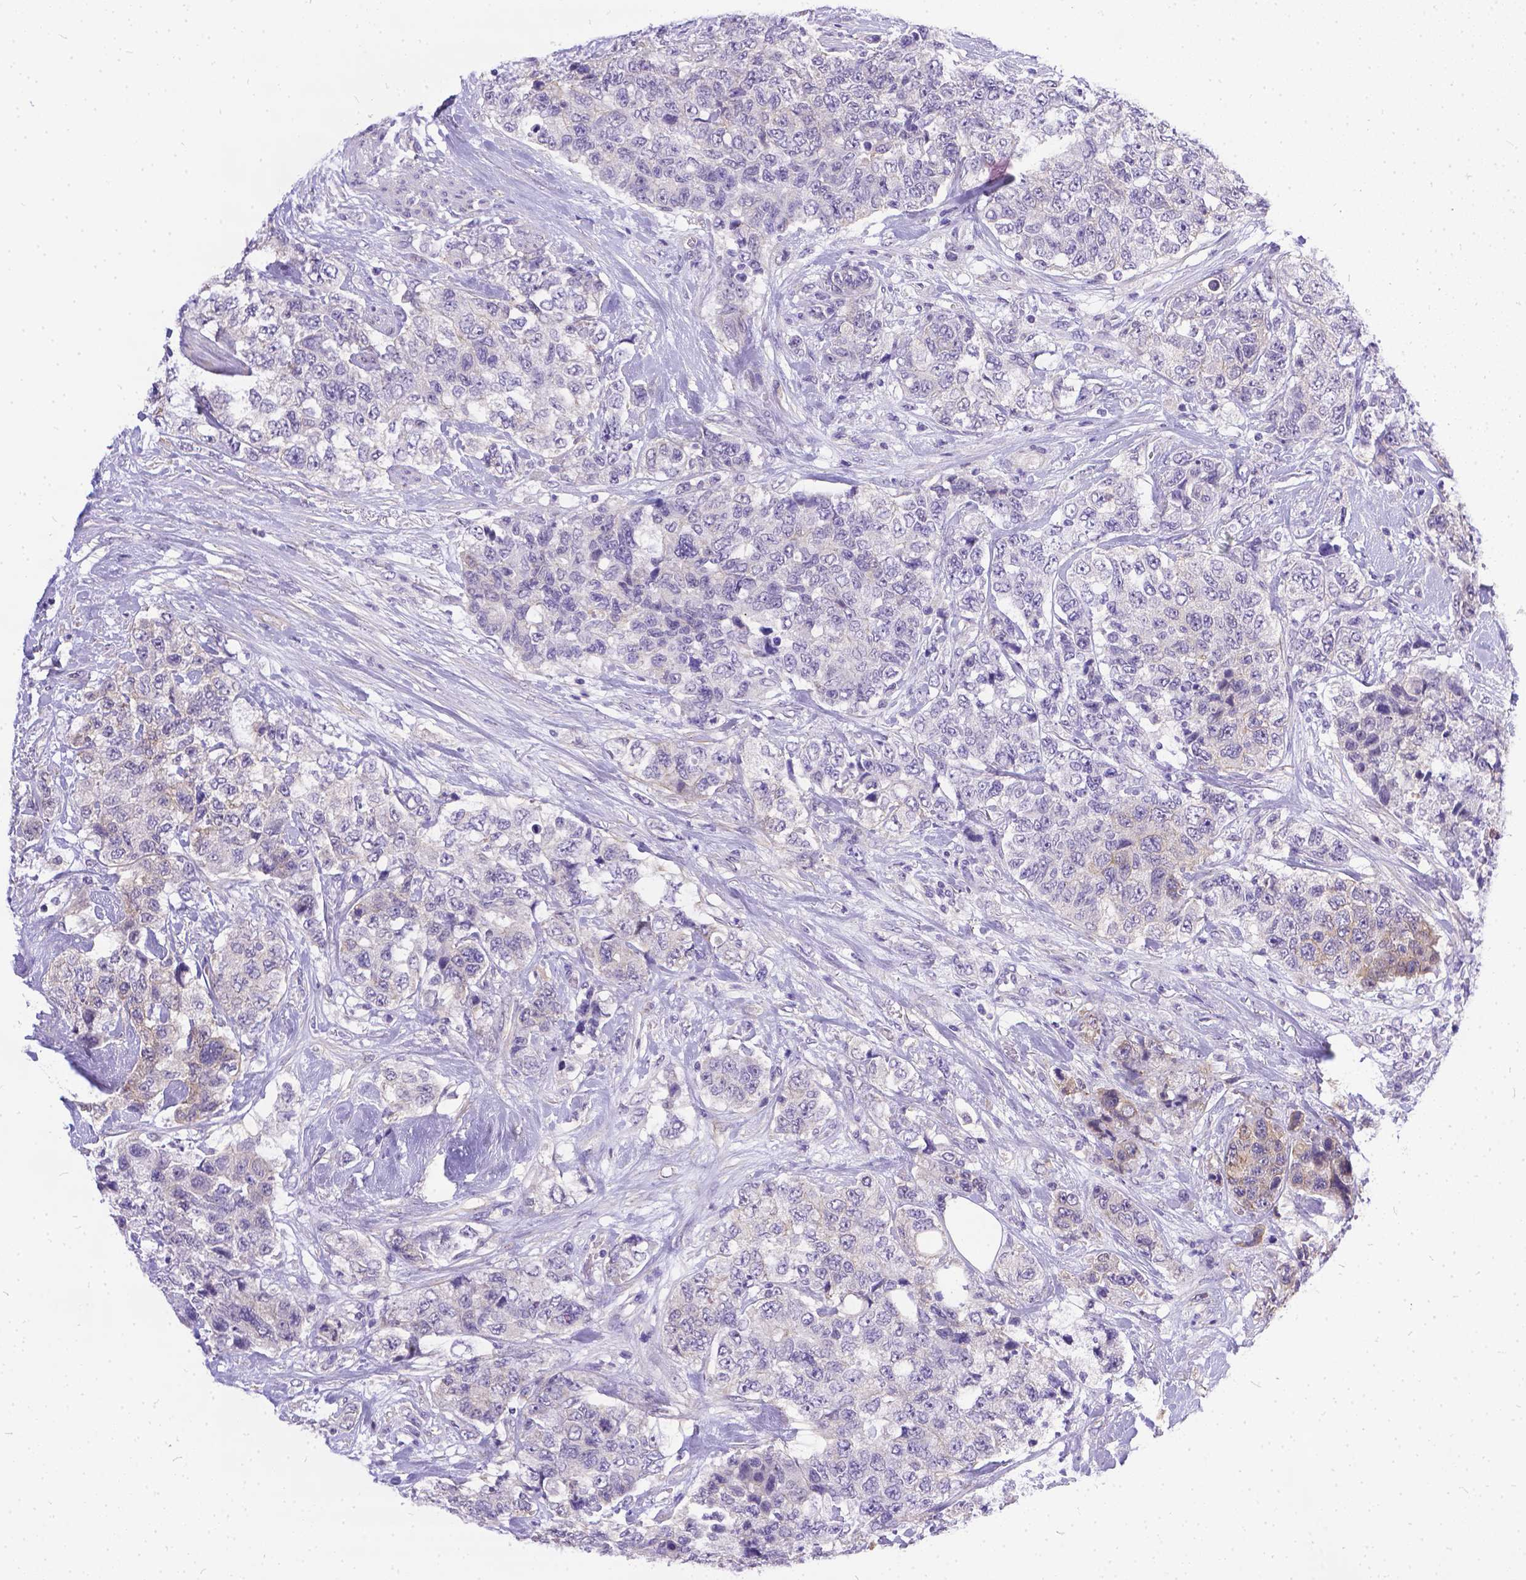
{"staining": {"intensity": "negative", "quantity": "none", "location": "none"}, "tissue": "urothelial cancer", "cell_type": "Tumor cells", "image_type": "cancer", "snomed": [{"axis": "morphology", "description": "Urothelial carcinoma, High grade"}, {"axis": "topography", "description": "Urinary bladder"}], "caption": "IHC micrograph of neoplastic tissue: human urothelial carcinoma (high-grade) stained with DAB reveals no significant protein positivity in tumor cells.", "gene": "DLEC1", "patient": {"sex": "female", "age": 78}}